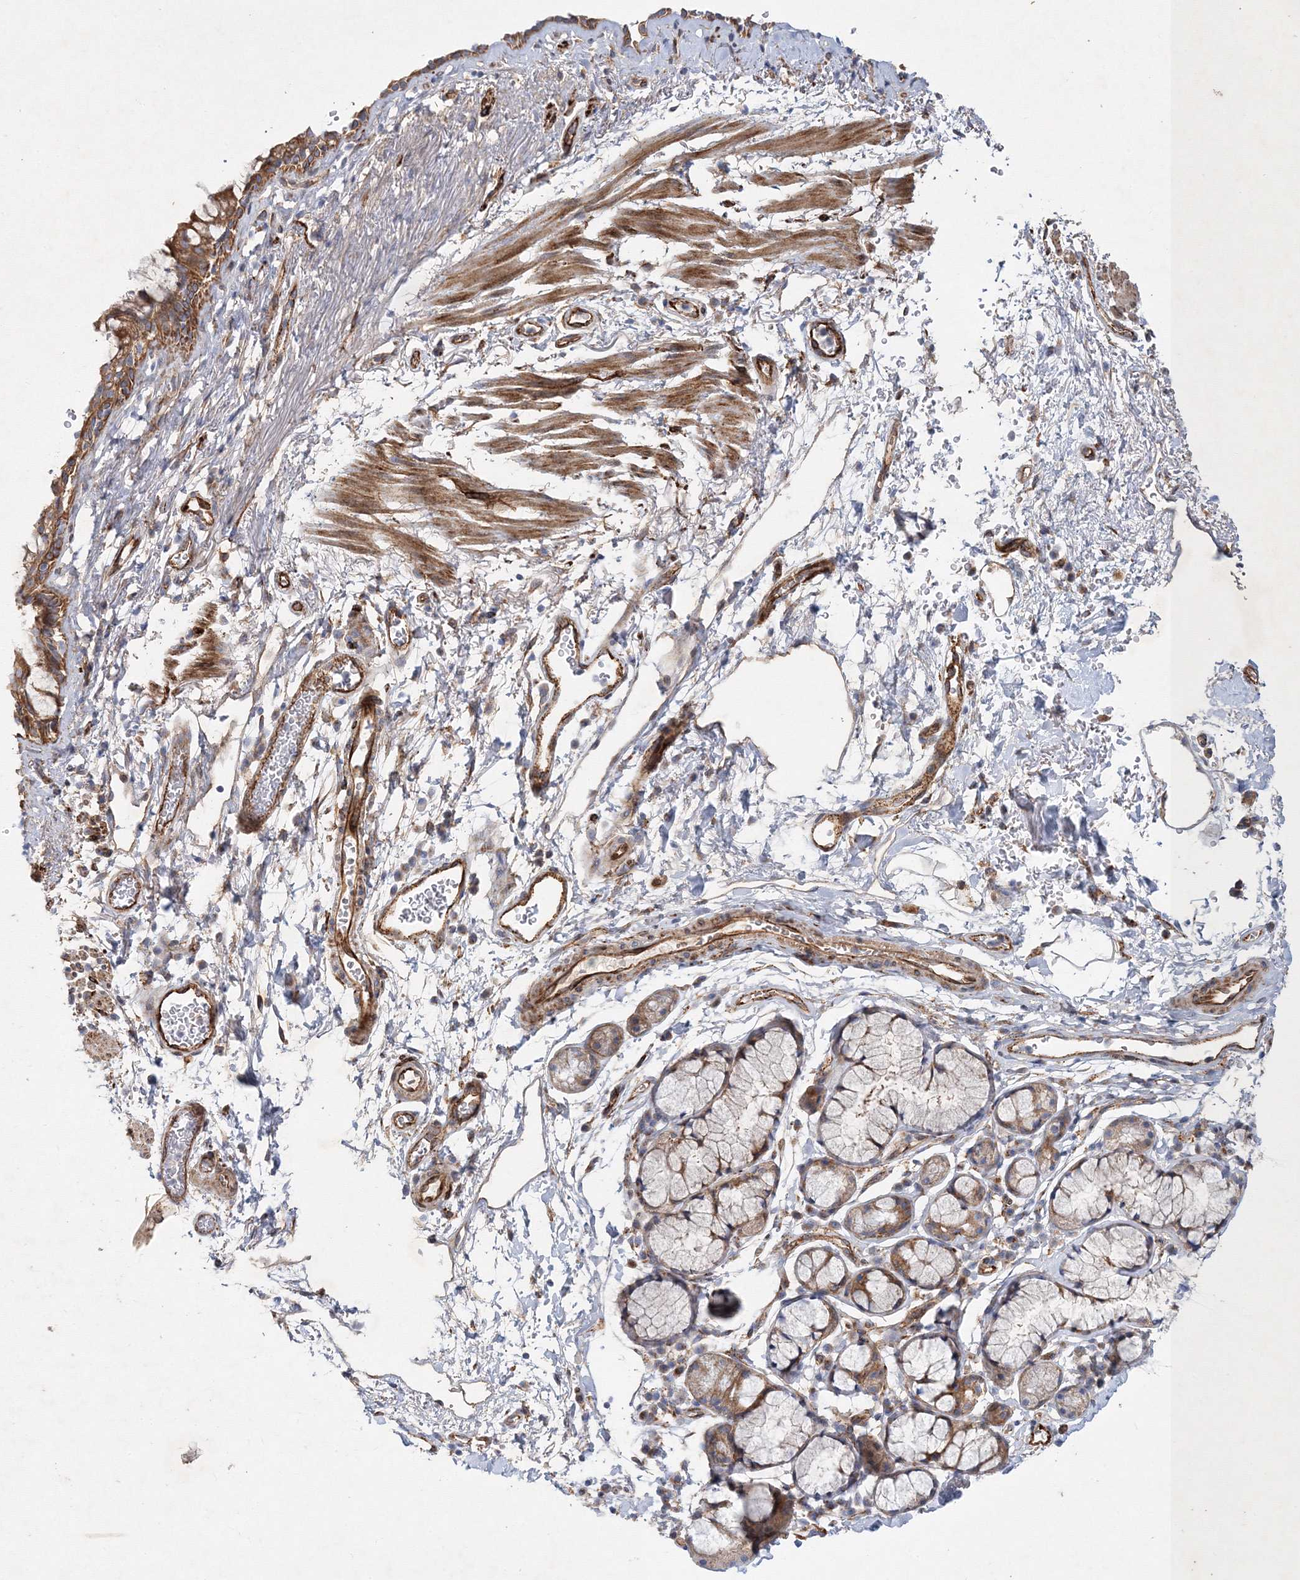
{"staining": {"intensity": "strong", "quantity": ">75%", "location": "cytoplasmic/membranous"}, "tissue": "bronchus", "cell_type": "Respiratory epithelial cells", "image_type": "normal", "snomed": [{"axis": "morphology", "description": "Normal tissue, NOS"}, {"axis": "topography", "description": "Cartilage tissue"}, {"axis": "topography", "description": "Bronchus"}], "caption": "Respiratory epithelial cells show high levels of strong cytoplasmic/membranous staining in about >75% of cells in normal human bronchus.", "gene": "ZFYVE16", "patient": {"sex": "female", "age": 53}}